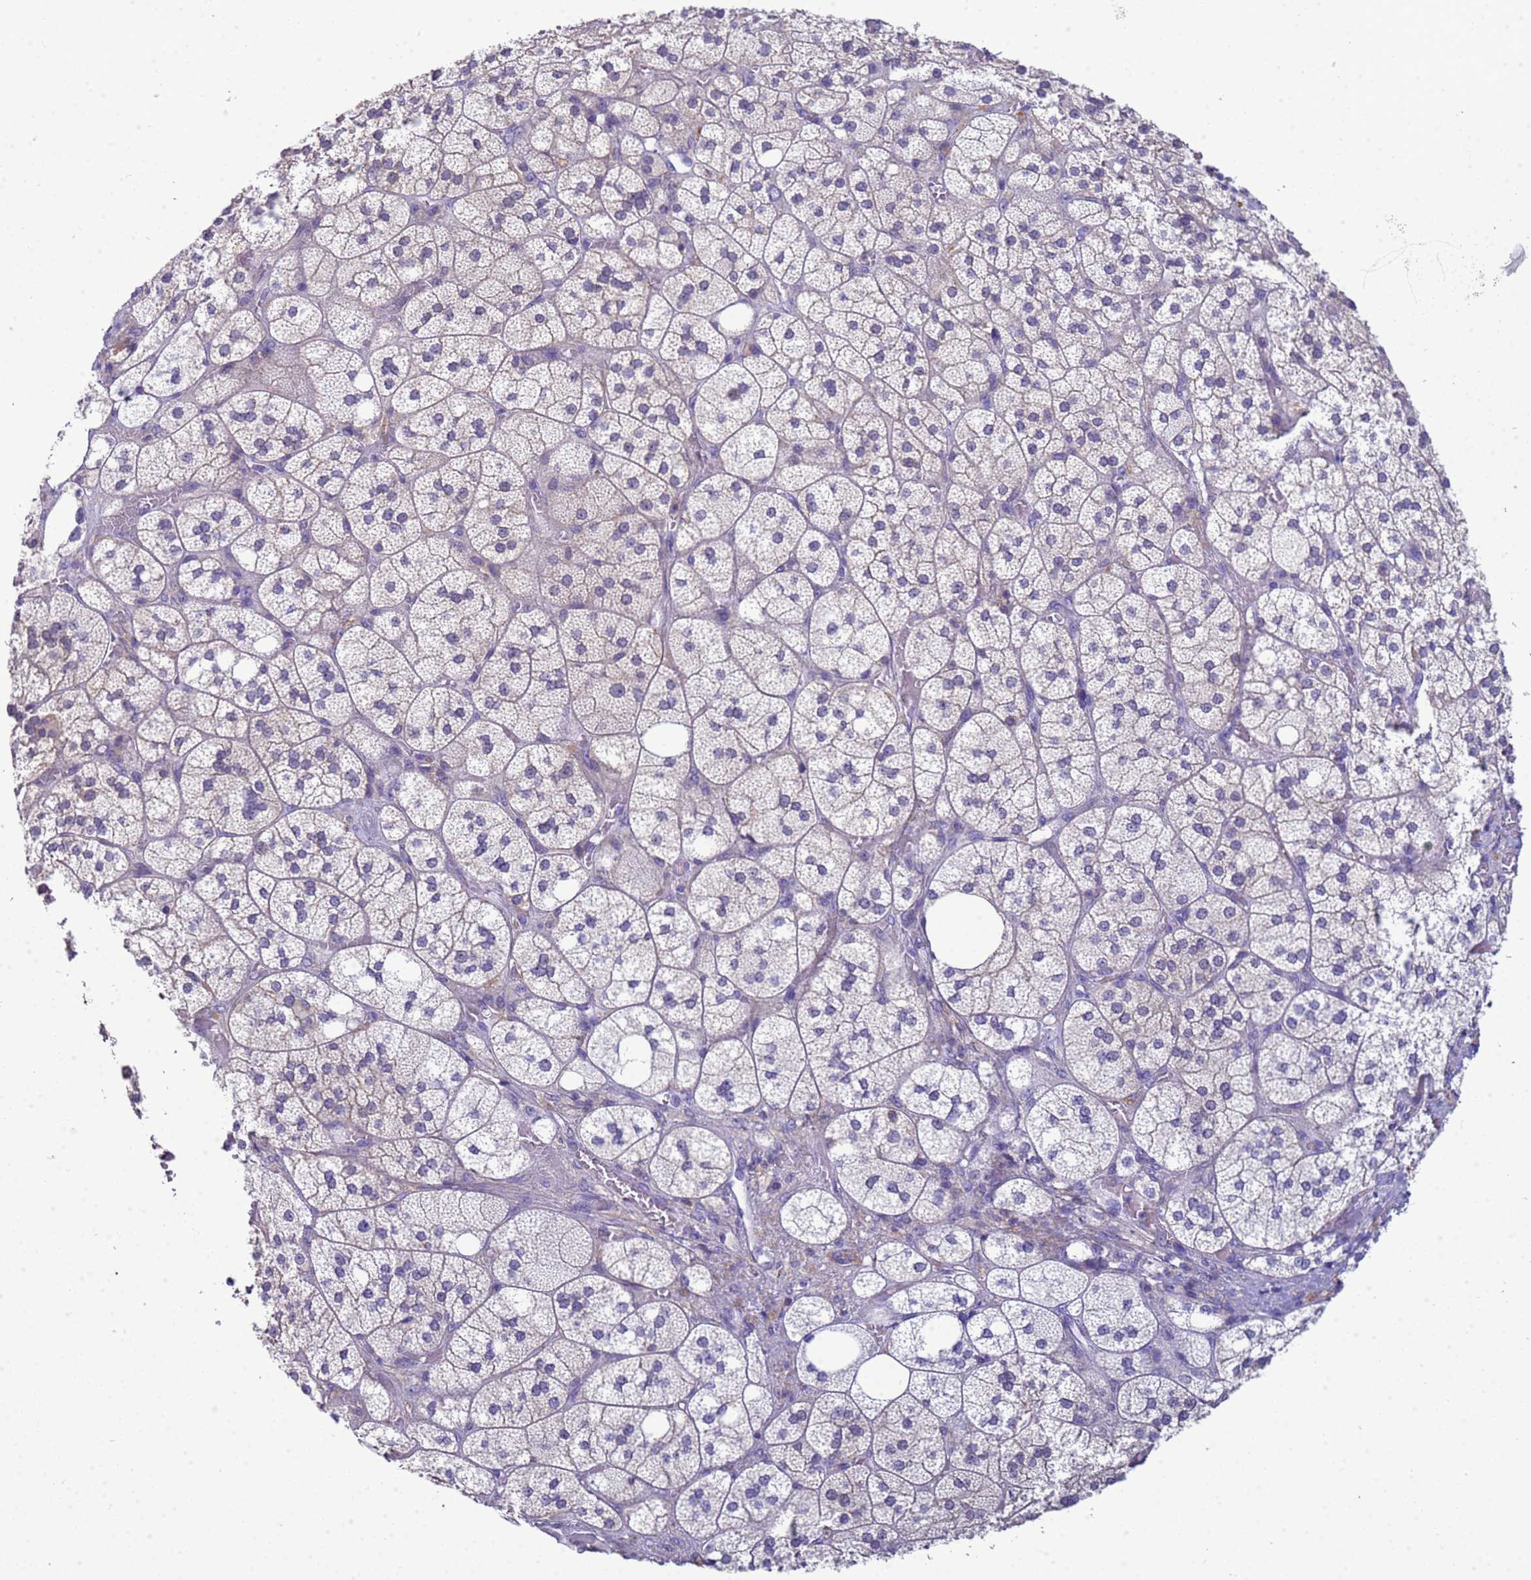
{"staining": {"intensity": "weak", "quantity": "<25%", "location": "cytoplasmic/membranous"}, "tissue": "adrenal gland", "cell_type": "Glandular cells", "image_type": "normal", "snomed": [{"axis": "morphology", "description": "Normal tissue, NOS"}, {"axis": "topography", "description": "Adrenal gland"}], "caption": "High magnification brightfield microscopy of unremarkable adrenal gland stained with DAB (brown) and counterstained with hematoxylin (blue): glandular cells show no significant positivity. (Stains: DAB (3,3'-diaminobenzidine) immunohistochemistry with hematoxylin counter stain, Microscopy: brightfield microscopy at high magnification).", "gene": "KLHL13", "patient": {"sex": "male", "age": 61}}